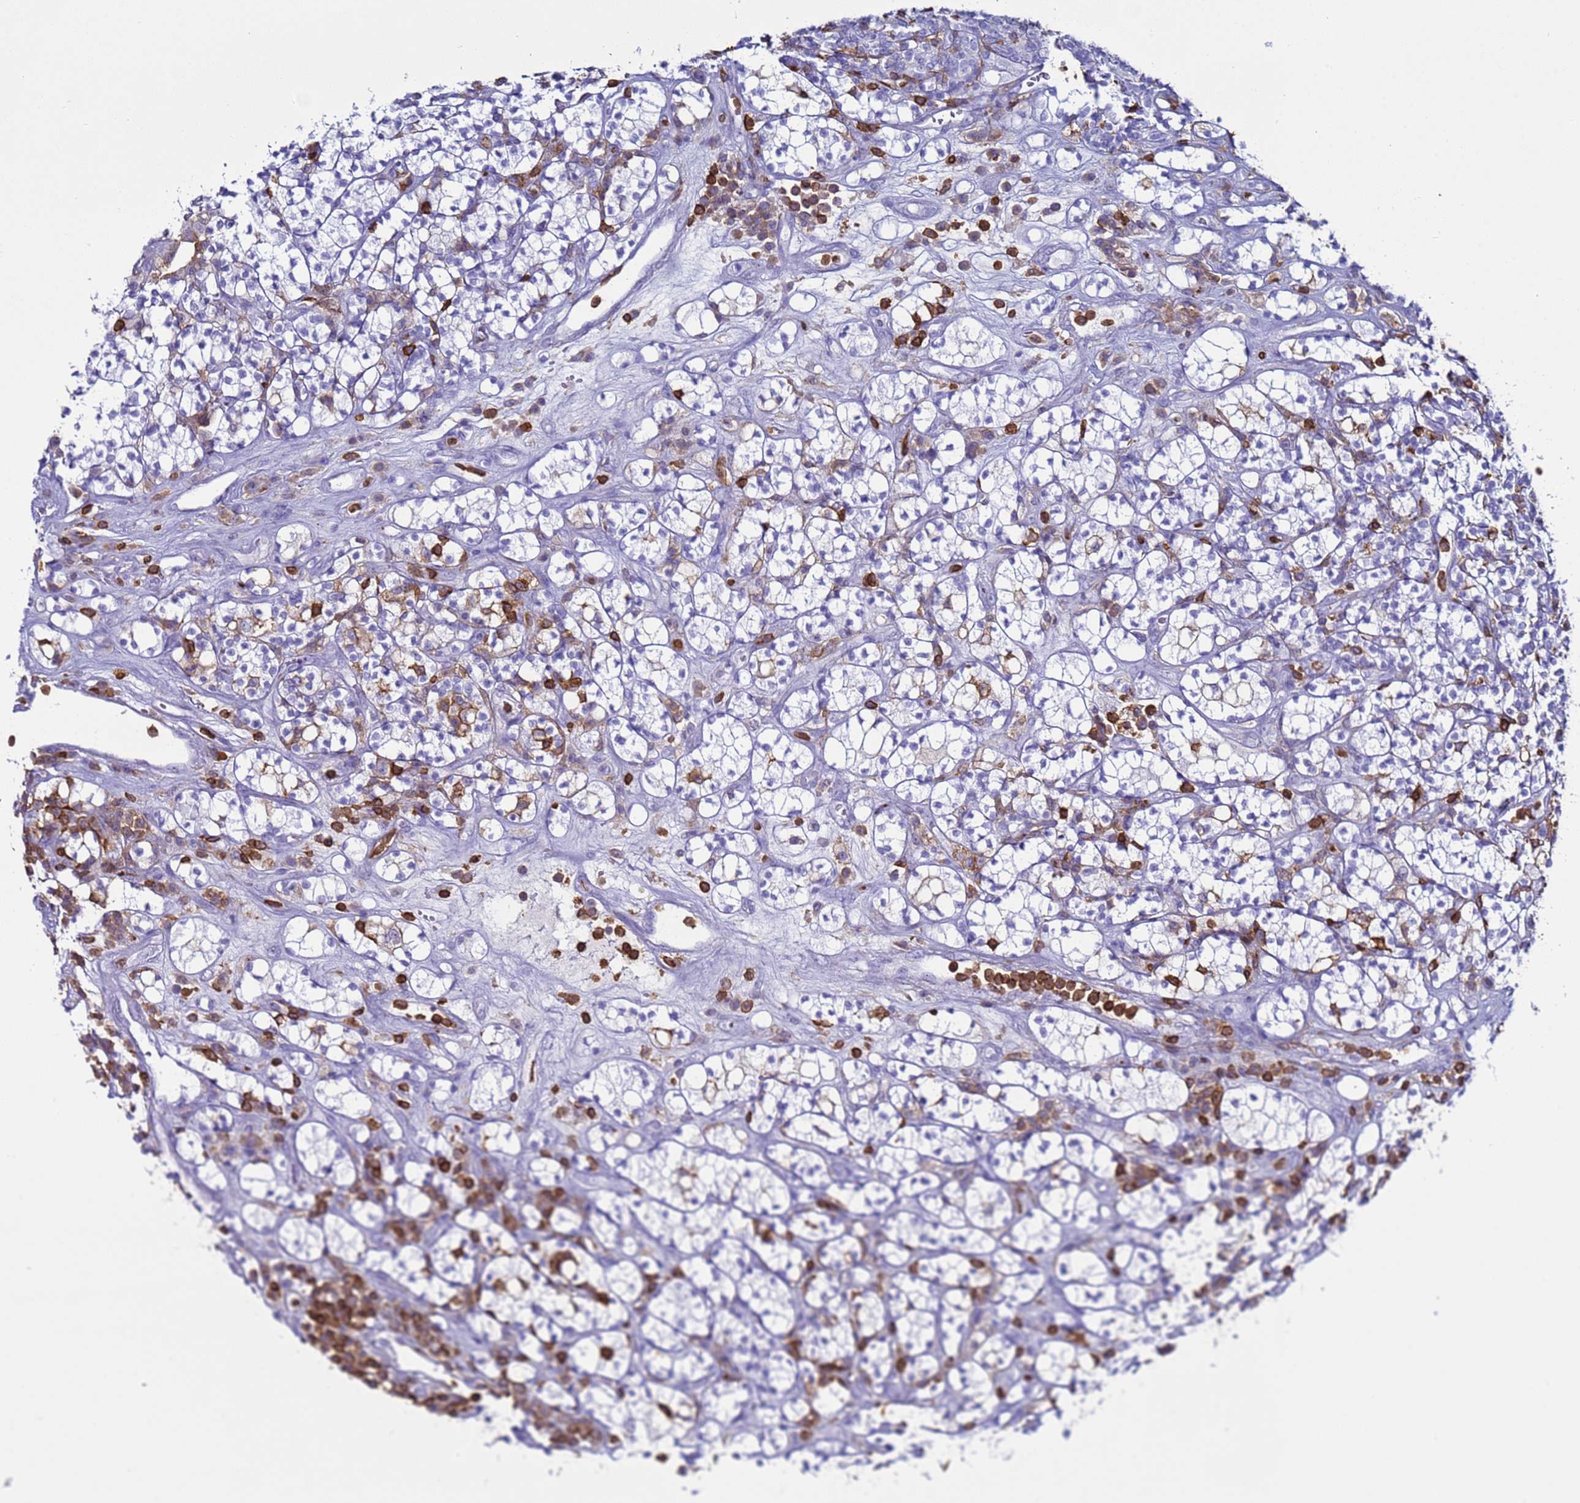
{"staining": {"intensity": "negative", "quantity": "none", "location": "none"}, "tissue": "renal cancer", "cell_type": "Tumor cells", "image_type": "cancer", "snomed": [{"axis": "morphology", "description": "Adenocarcinoma, NOS"}, {"axis": "topography", "description": "Kidney"}], "caption": "Immunohistochemistry micrograph of renal cancer (adenocarcinoma) stained for a protein (brown), which reveals no staining in tumor cells.", "gene": "IRF5", "patient": {"sex": "male", "age": 77}}